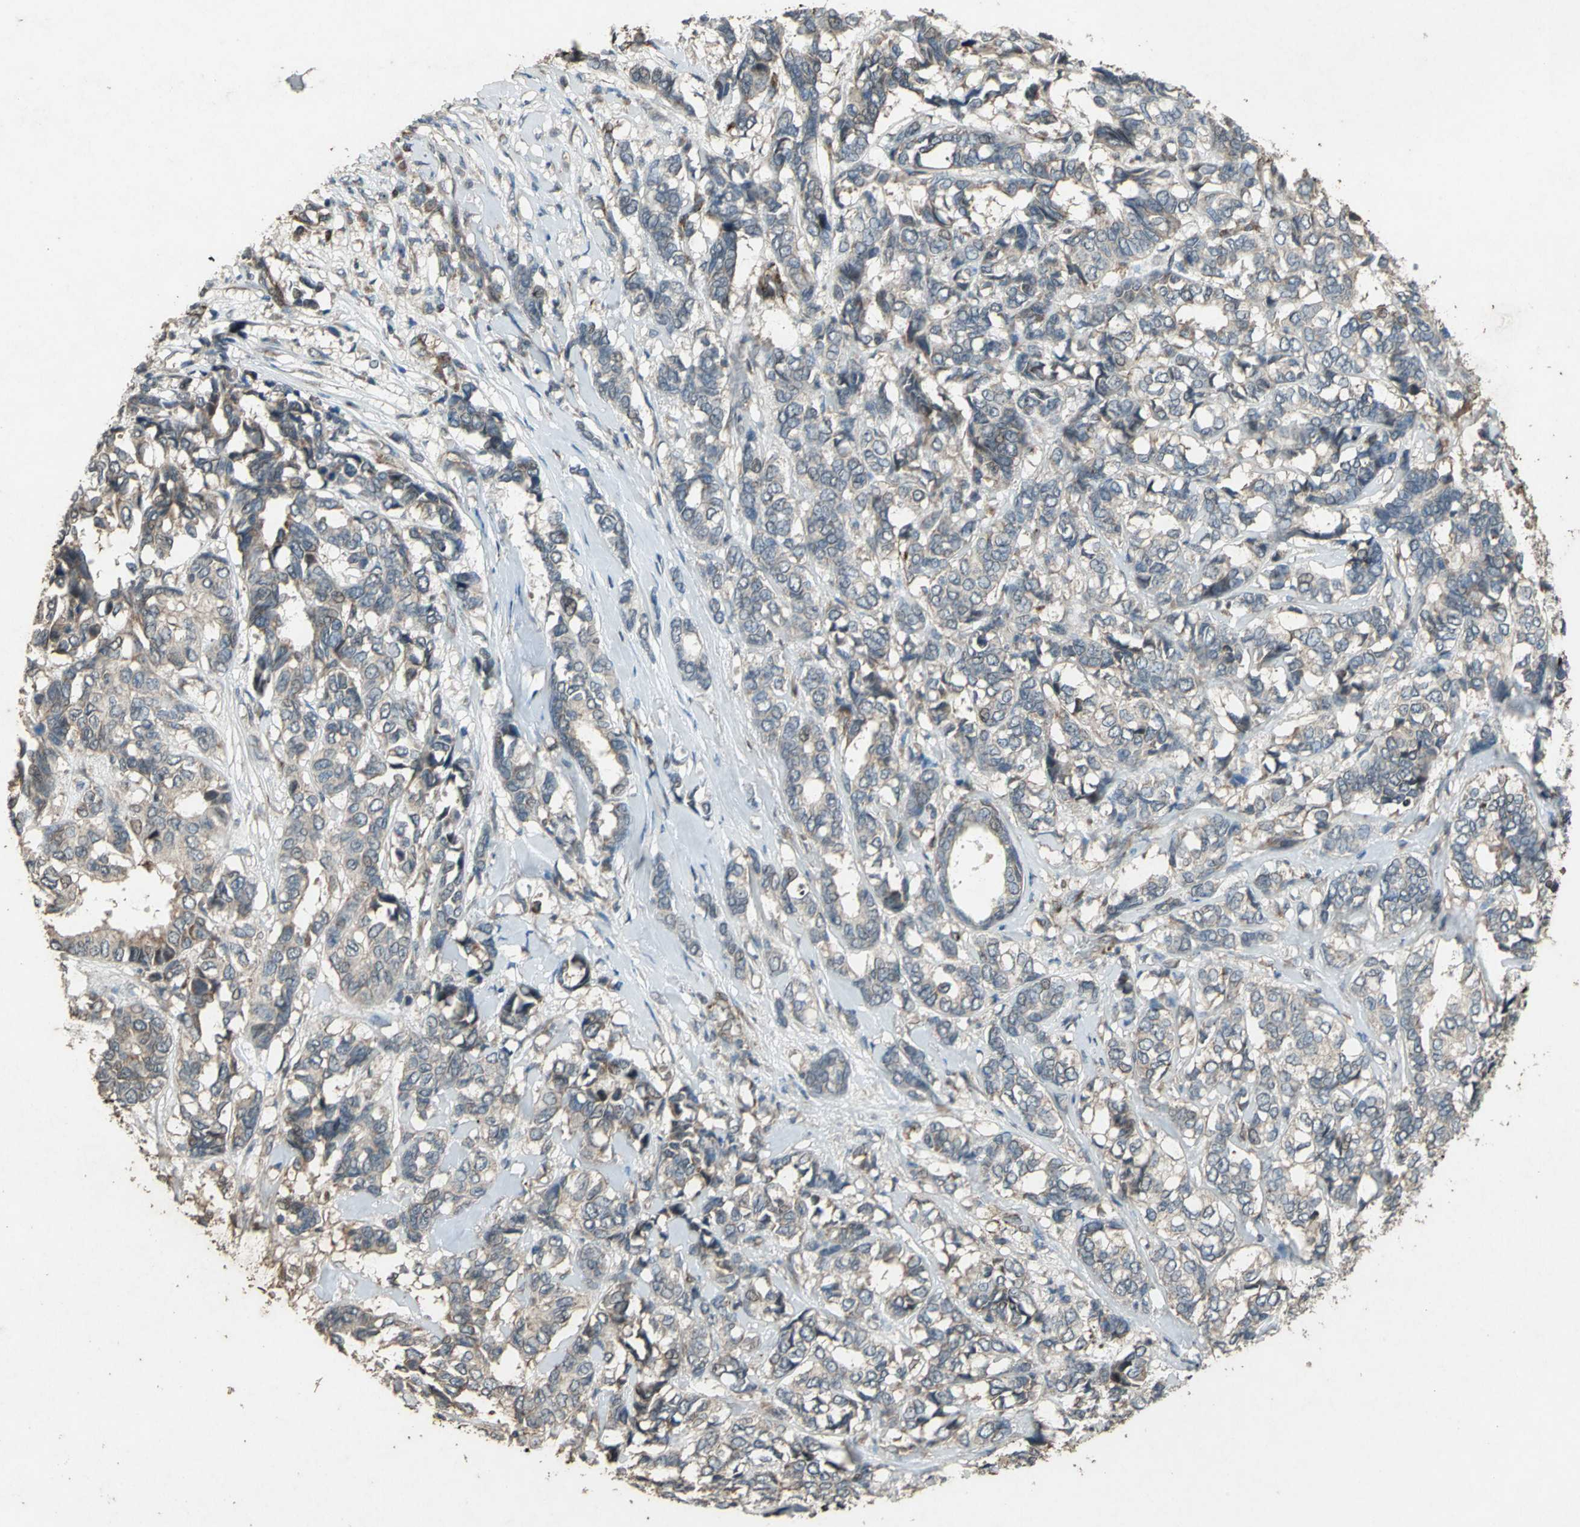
{"staining": {"intensity": "weak", "quantity": "25%-75%", "location": "cytoplasmic/membranous"}, "tissue": "breast cancer", "cell_type": "Tumor cells", "image_type": "cancer", "snomed": [{"axis": "morphology", "description": "Duct carcinoma"}, {"axis": "topography", "description": "Breast"}], "caption": "An image of invasive ductal carcinoma (breast) stained for a protein demonstrates weak cytoplasmic/membranous brown staining in tumor cells.", "gene": "SEPTIN4", "patient": {"sex": "female", "age": 87}}